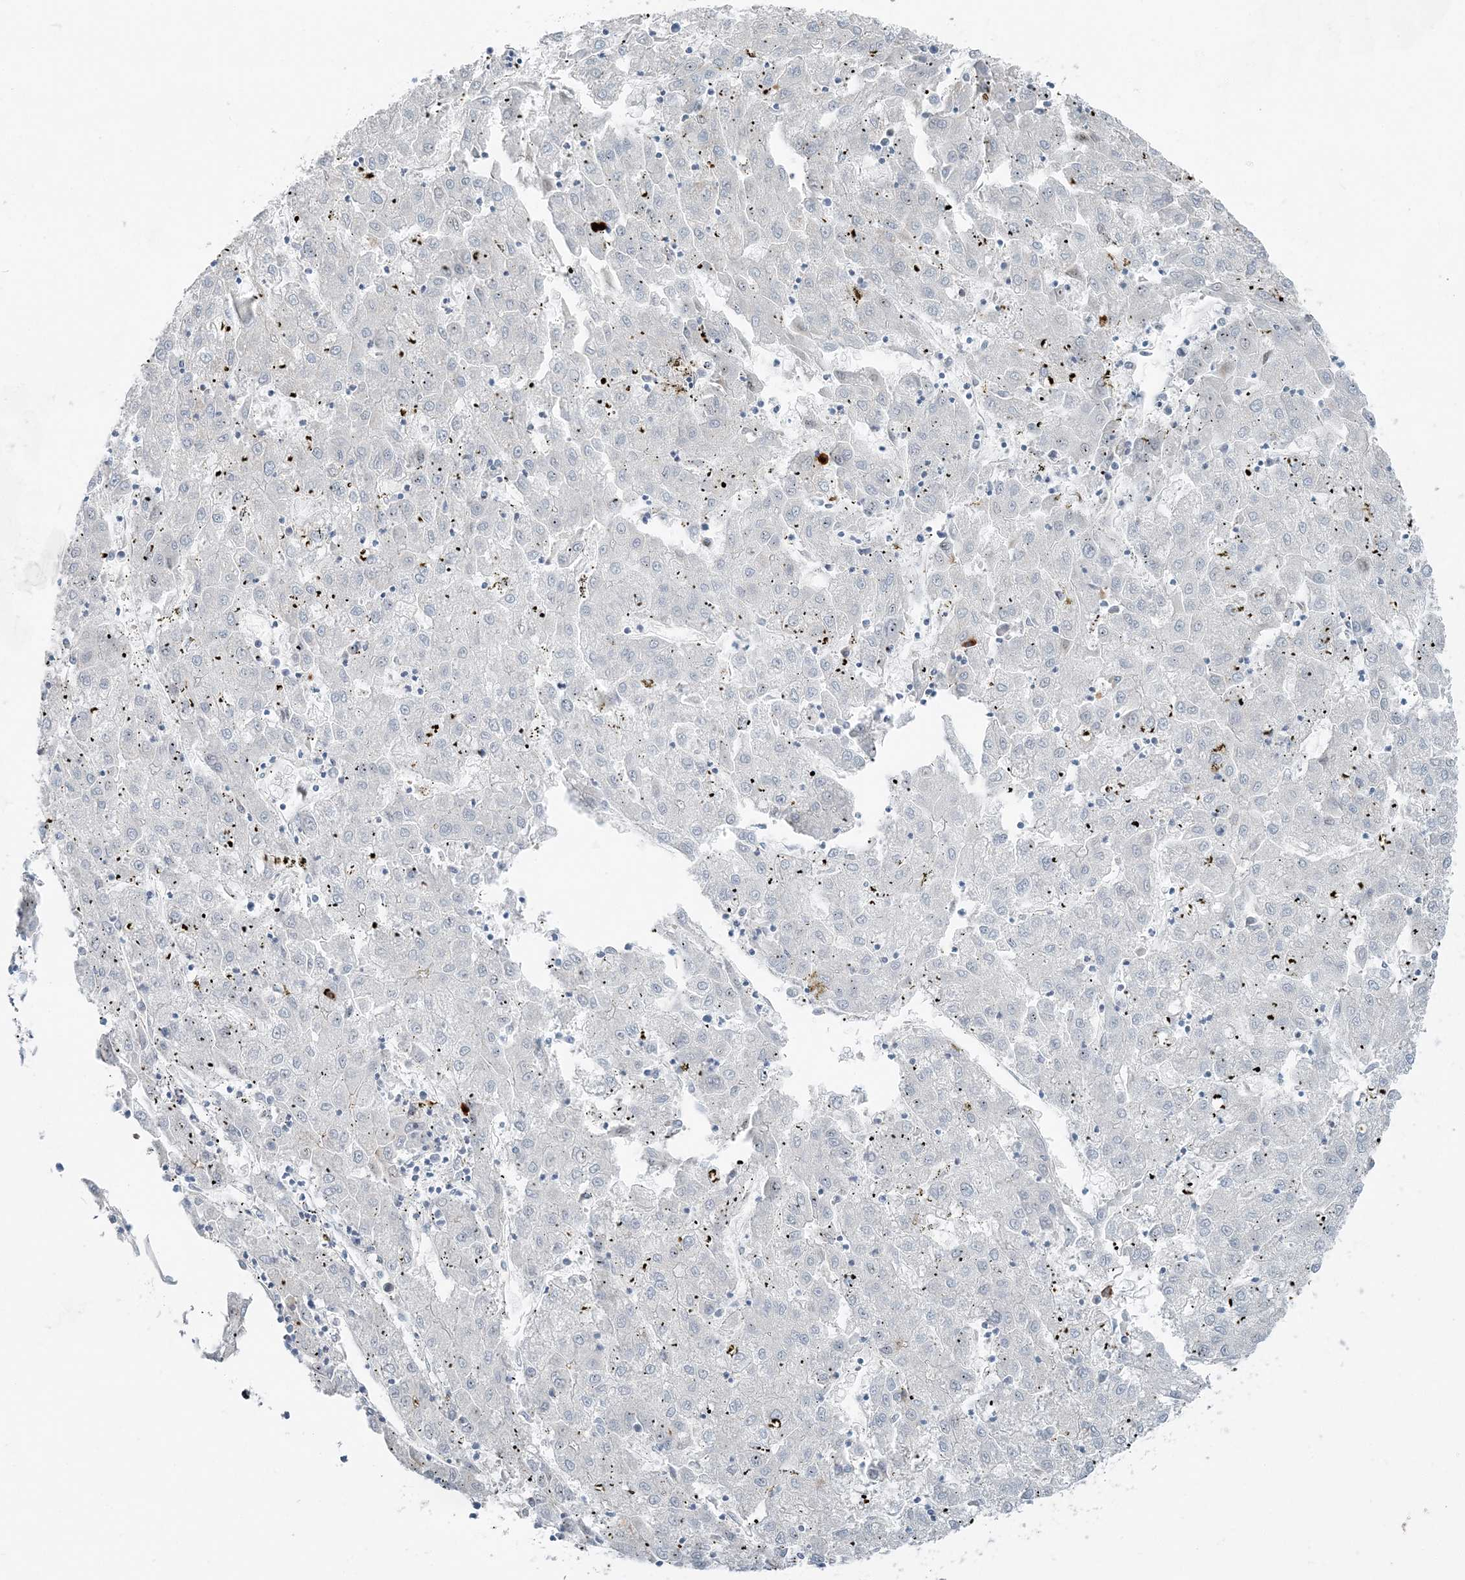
{"staining": {"intensity": "weak", "quantity": "<25%", "location": "cytoplasmic/membranous"}, "tissue": "liver cancer", "cell_type": "Tumor cells", "image_type": "cancer", "snomed": [{"axis": "morphology", "description": "Carcinoma, Hepatocellular, NOS"}, {"axis": "topography", "description": "Liver"}], "caption": "Immunohistochemical staining of human liver hepatocellular carcinoma demonstrates no significant staining in tumor cells.", "gene": "SLC22A16", "patient": {"sex": "male", "age": 72}}